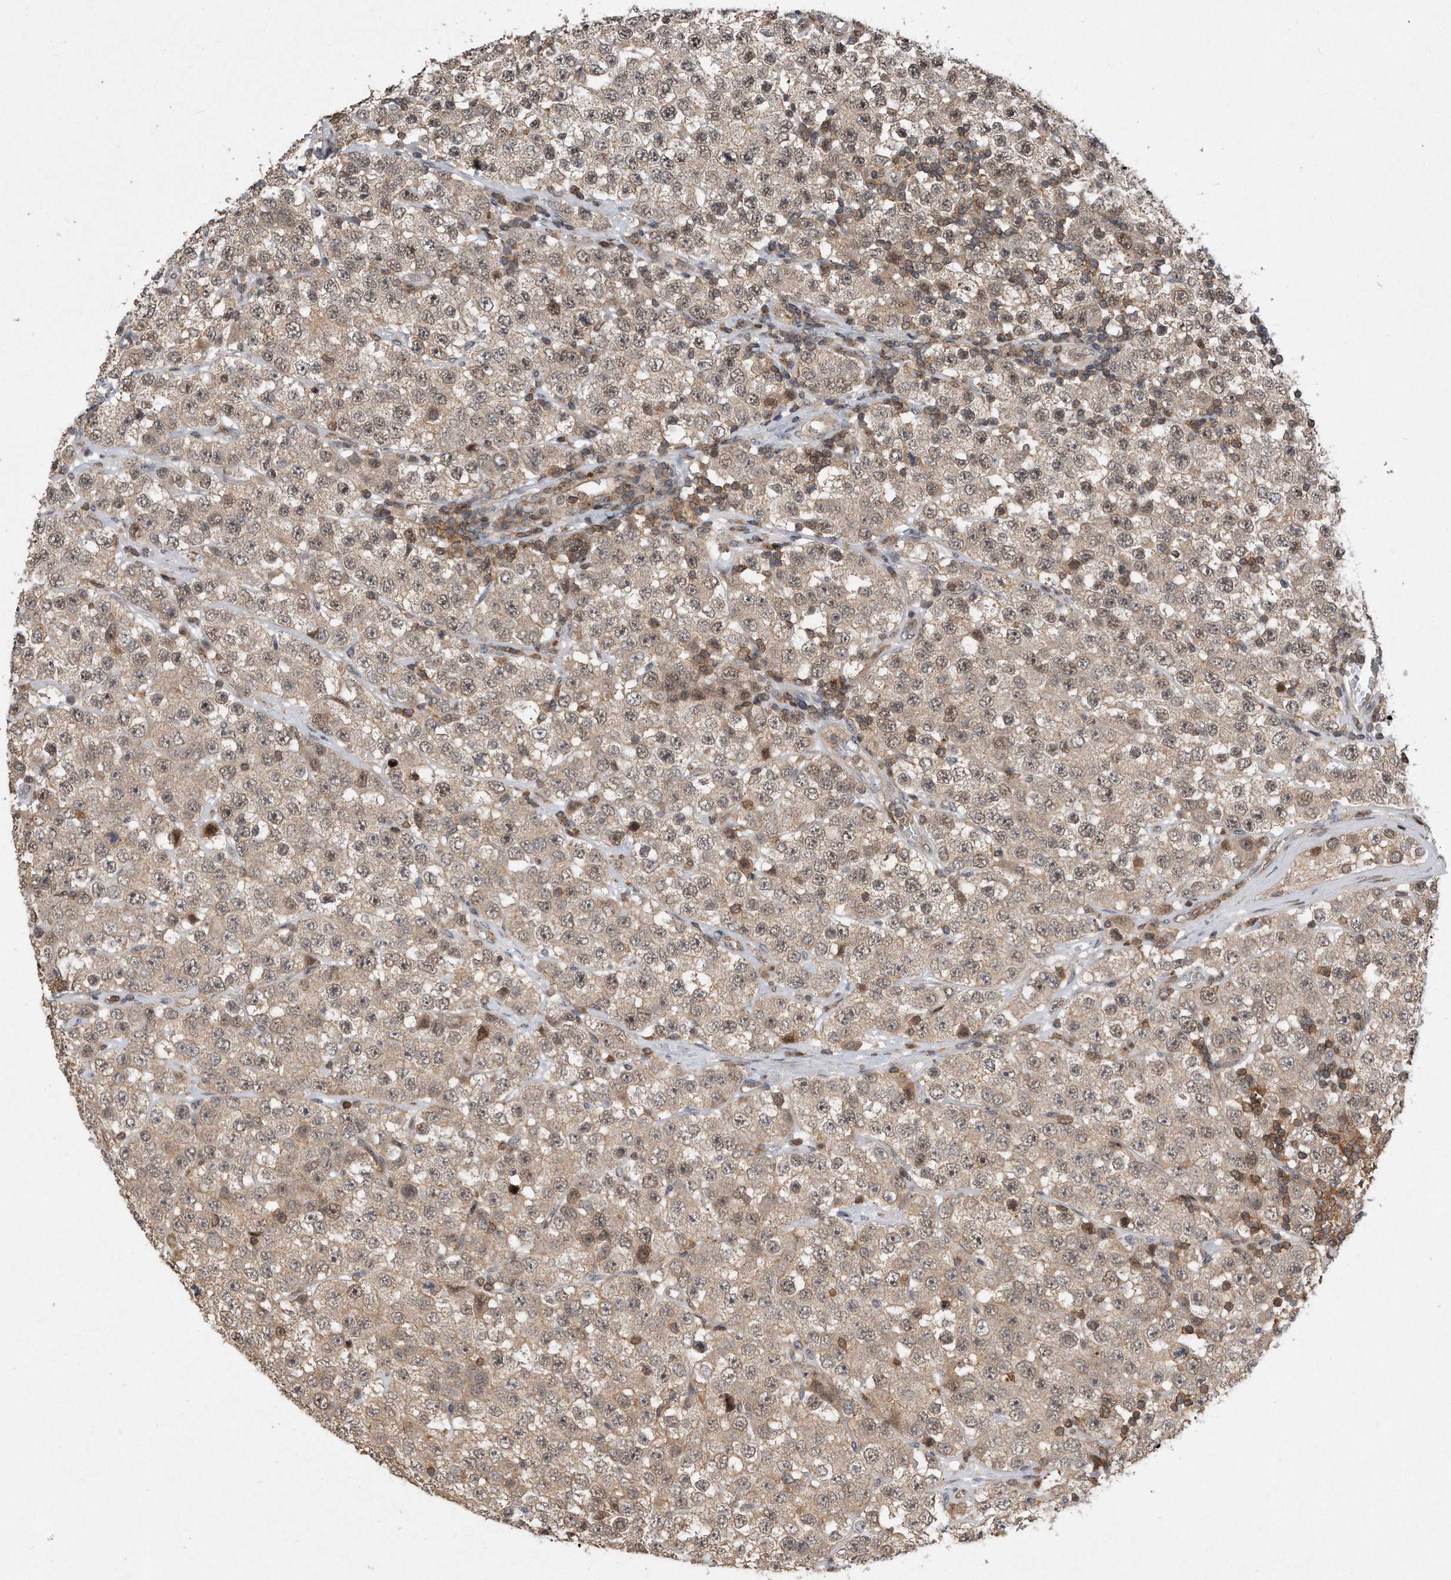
{"staining": {"intensity": "weak", "quantity": ">75%", "location": "cytoplasmic/membranous,nuclear"}, "tissue": "testis cancer", "cell_type": "Tumor cells", "image_type": "cancer", "snomed": [{"axis": "morphology", "description": "Seminoma, NOS"}, {"axis": "topography", "description": "Testis"}], "caption": "An image of human testis cancer stained for a protein reveals weak cytoplasmic/membranous and nuclear brown staining in tumor cells.", "gene": "PGBD2", "patient": {"sex": "male", "age": 28}}